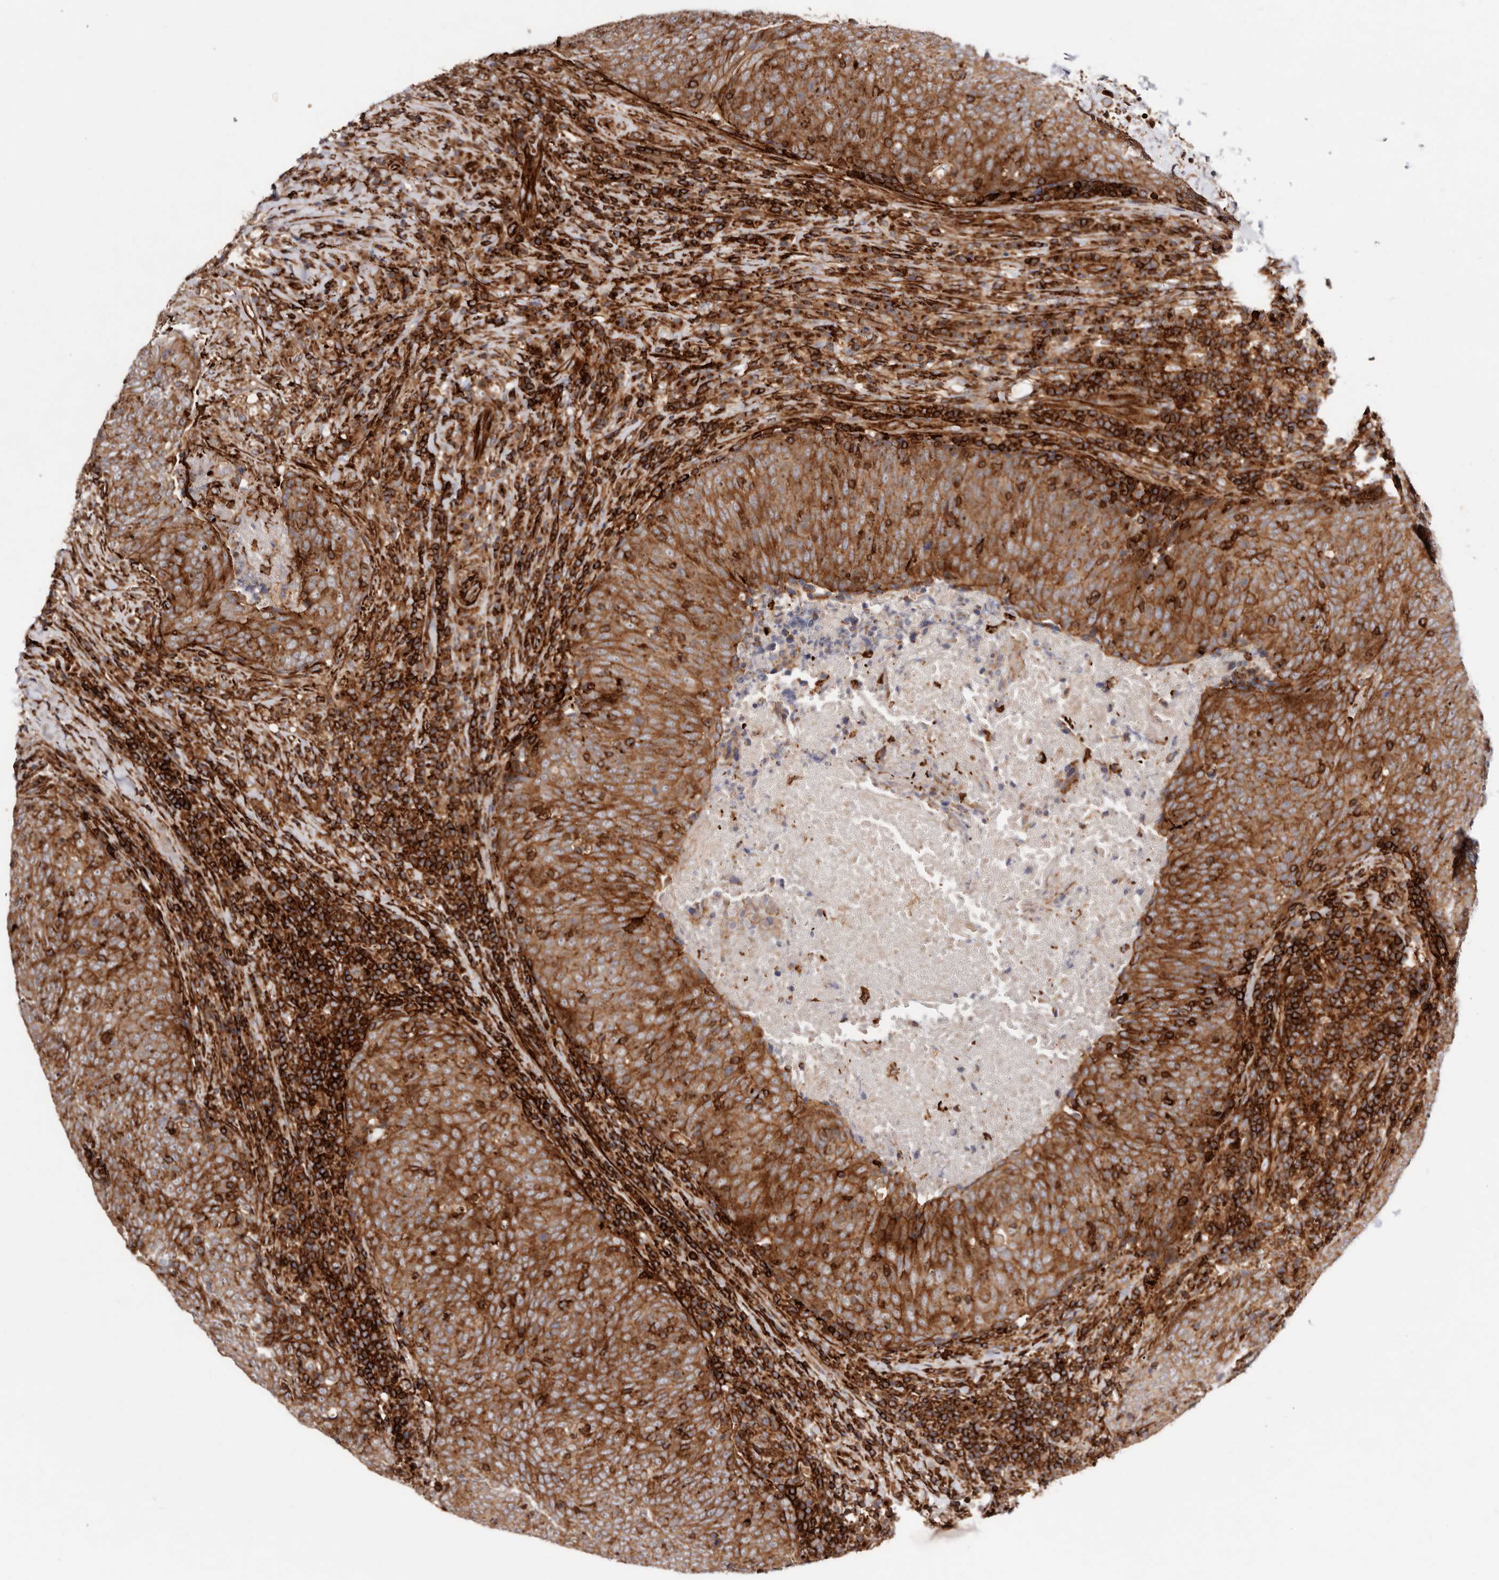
{"staining": {"intensity": "strong", "quantity": ">75%", "location": "cytoplasmic/membranous"}, "tissue": "head and neck cancer", "cell_type": "Tumor cells", "image_type": "cancer", "snomed": [{"axis": "morphology", "description": "Squamous cell carcinoma, NOS"}, {"axis": "morphology", "description": "Squamous cell carcinoma, metastatic, NOS"}, {"axis": "topography", "description": "Lymph node"}, {"axis": "topography", "description": "Head-Neck"}], "caption": "Immunohistochemical staining of head and neck cancer exhibits strong cytoplasmic/membranous protein positivity in about >75% of tumor cells.", "gene": "PTPN22", "patient": {"sex": "male", "age": 62}}